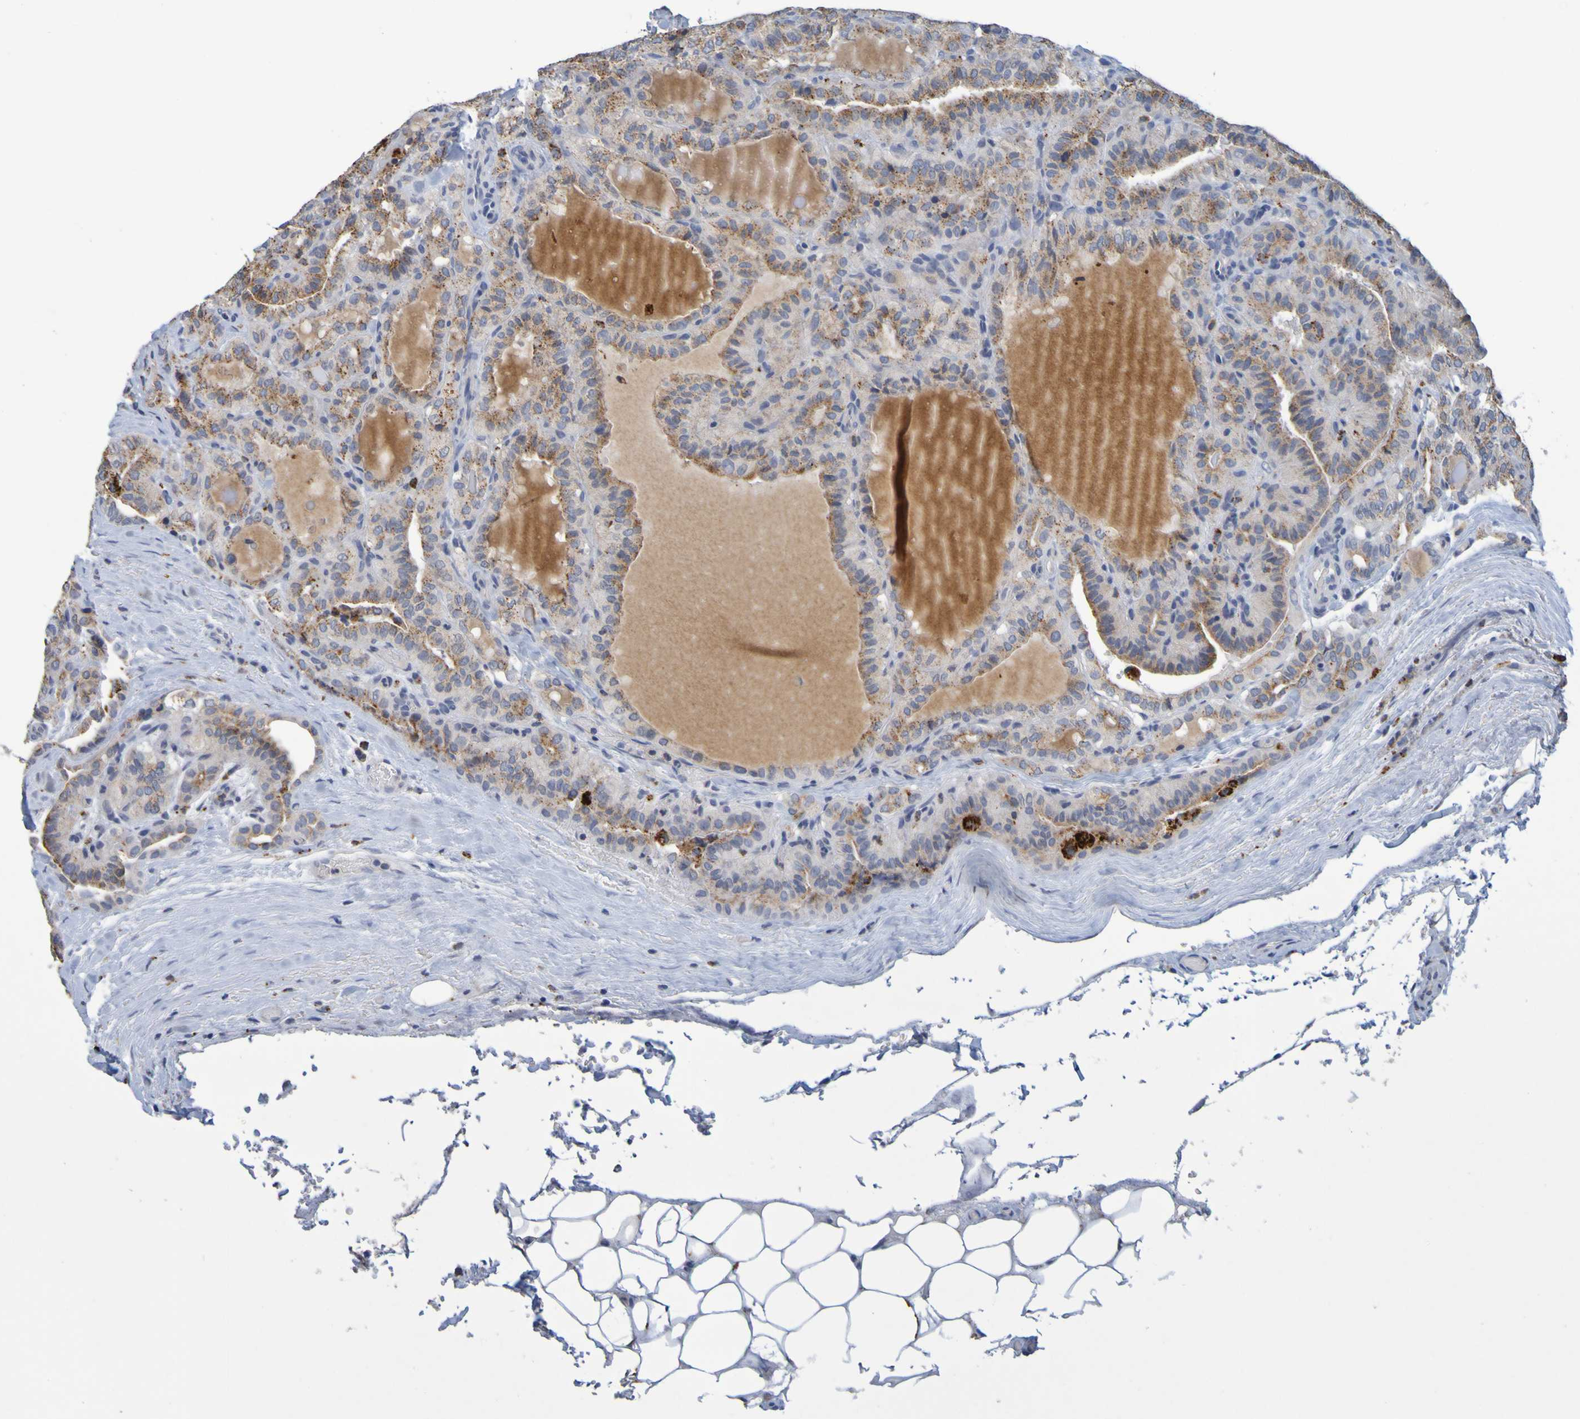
{"staining": {"intensity": "moderate", "quantity": "25%-75%", "location": "cytoplasmic/membranous"}, "tissue": "thyroid cancer", "cell_type": "Tumor cells", "image_type": "cancer", "snomed": [{"axis": "morphology", "description": "Papillary adenocarcinoma, NOS"}, {"axis": "topography", "description": "Thyroid gland"}], "caption": "Immunohistochemical staining of human papillary adenocarcinoma (thyroid) displays medium levels of moderate cytoplasmic/membranous positivity in about 25%-75% of tumor cells.", "gene": "TPH1", "patient": {"sex": "male", "age": 77}}